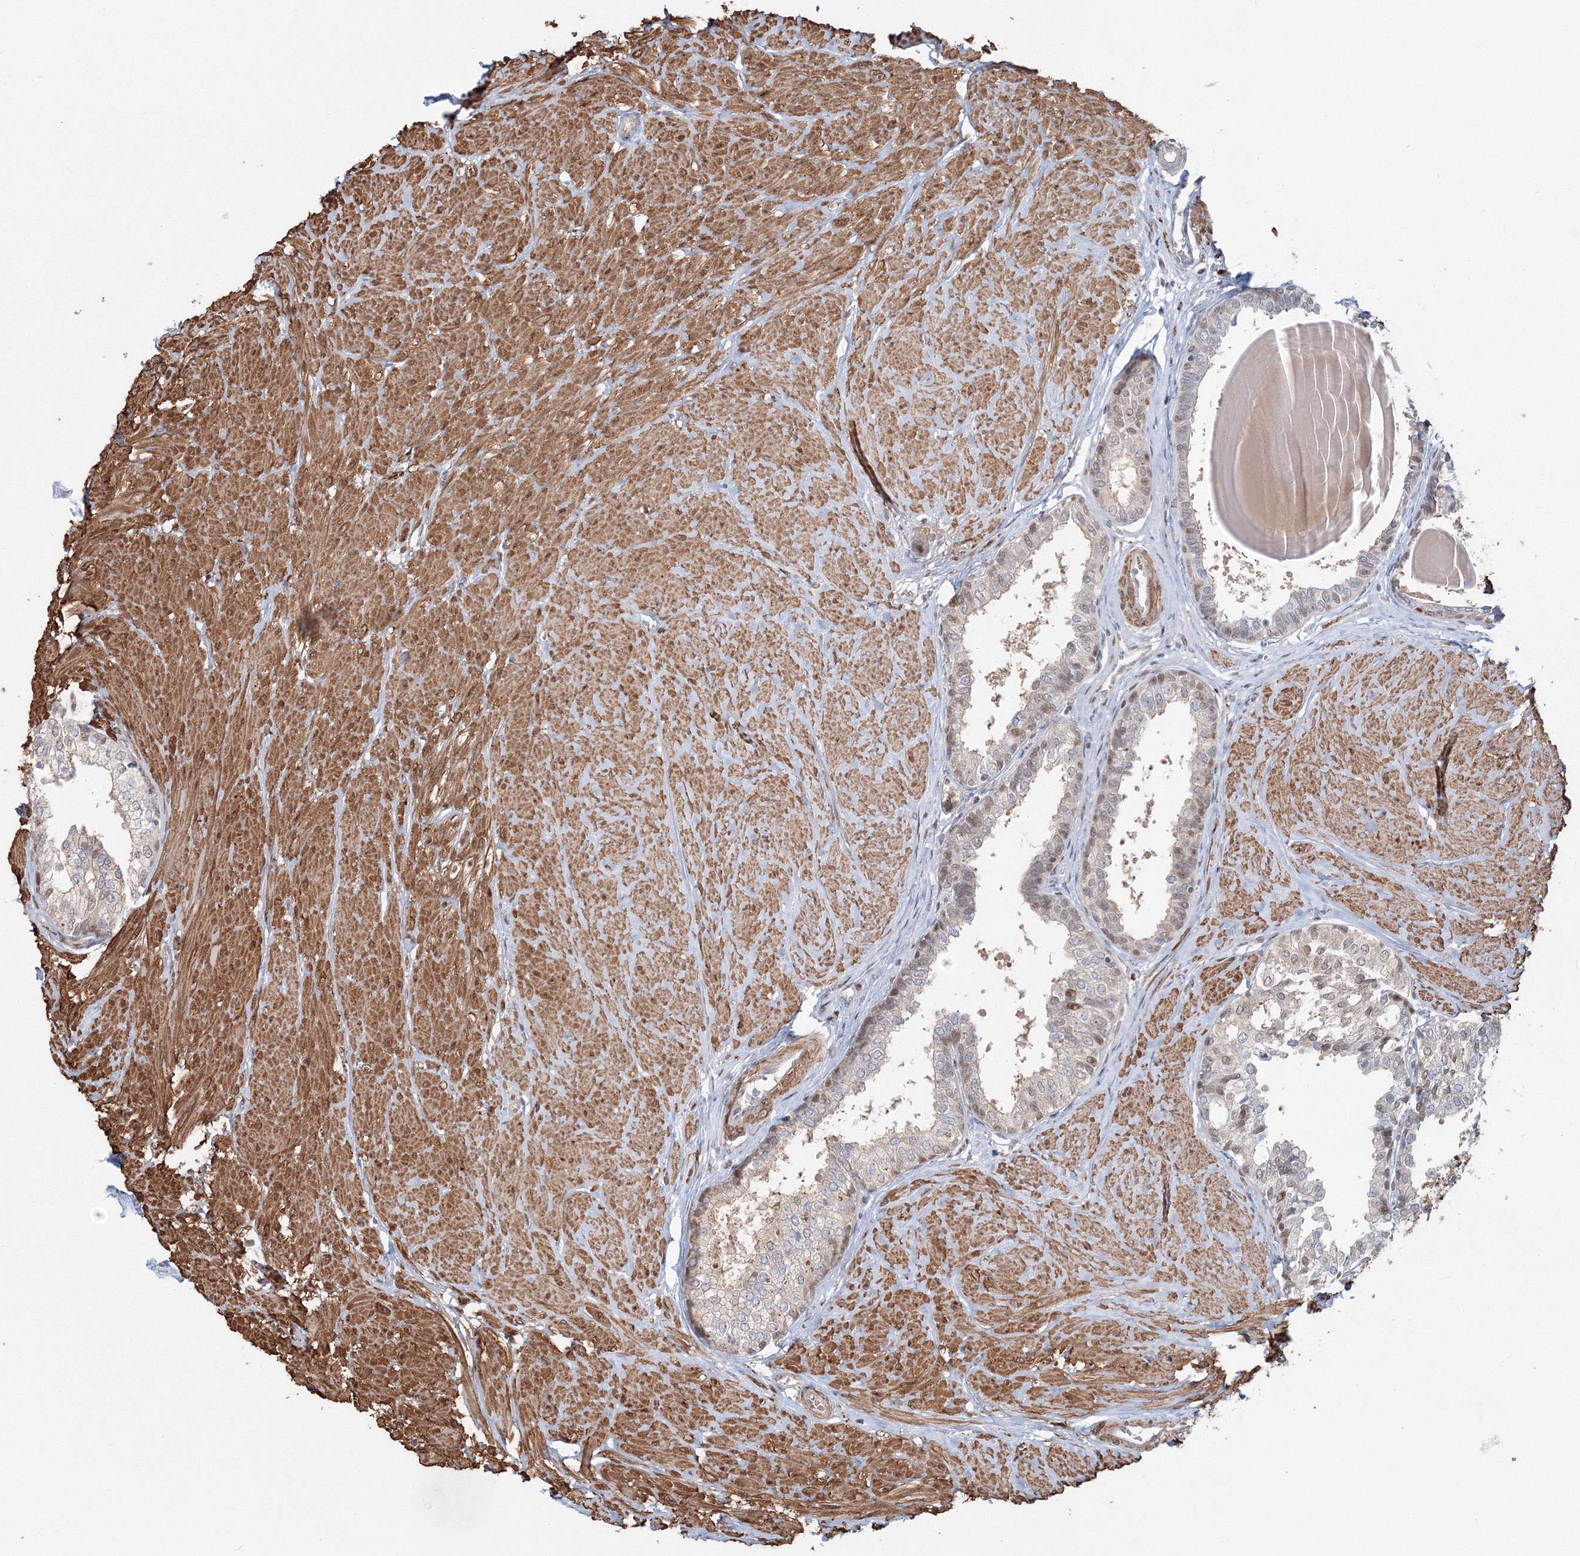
{"staining": {"intensity": "weak", "quantity": "<25%", "location": "nuclear"}, "tissue": "prostate", "cell_type": "Glandular cells", "image_type": "normal", "snomed": [{"axis": "morphology", "description": "Normal tissue, NOS"}, {"axis": "topography", "description": "Prostate"}], "caption": "Immunohistochemistry of unremarkable prostate exhibits no expression in glandular cells.", "gene": "ARHGAP21", "patient": {"sex": "male", "age": 48}}